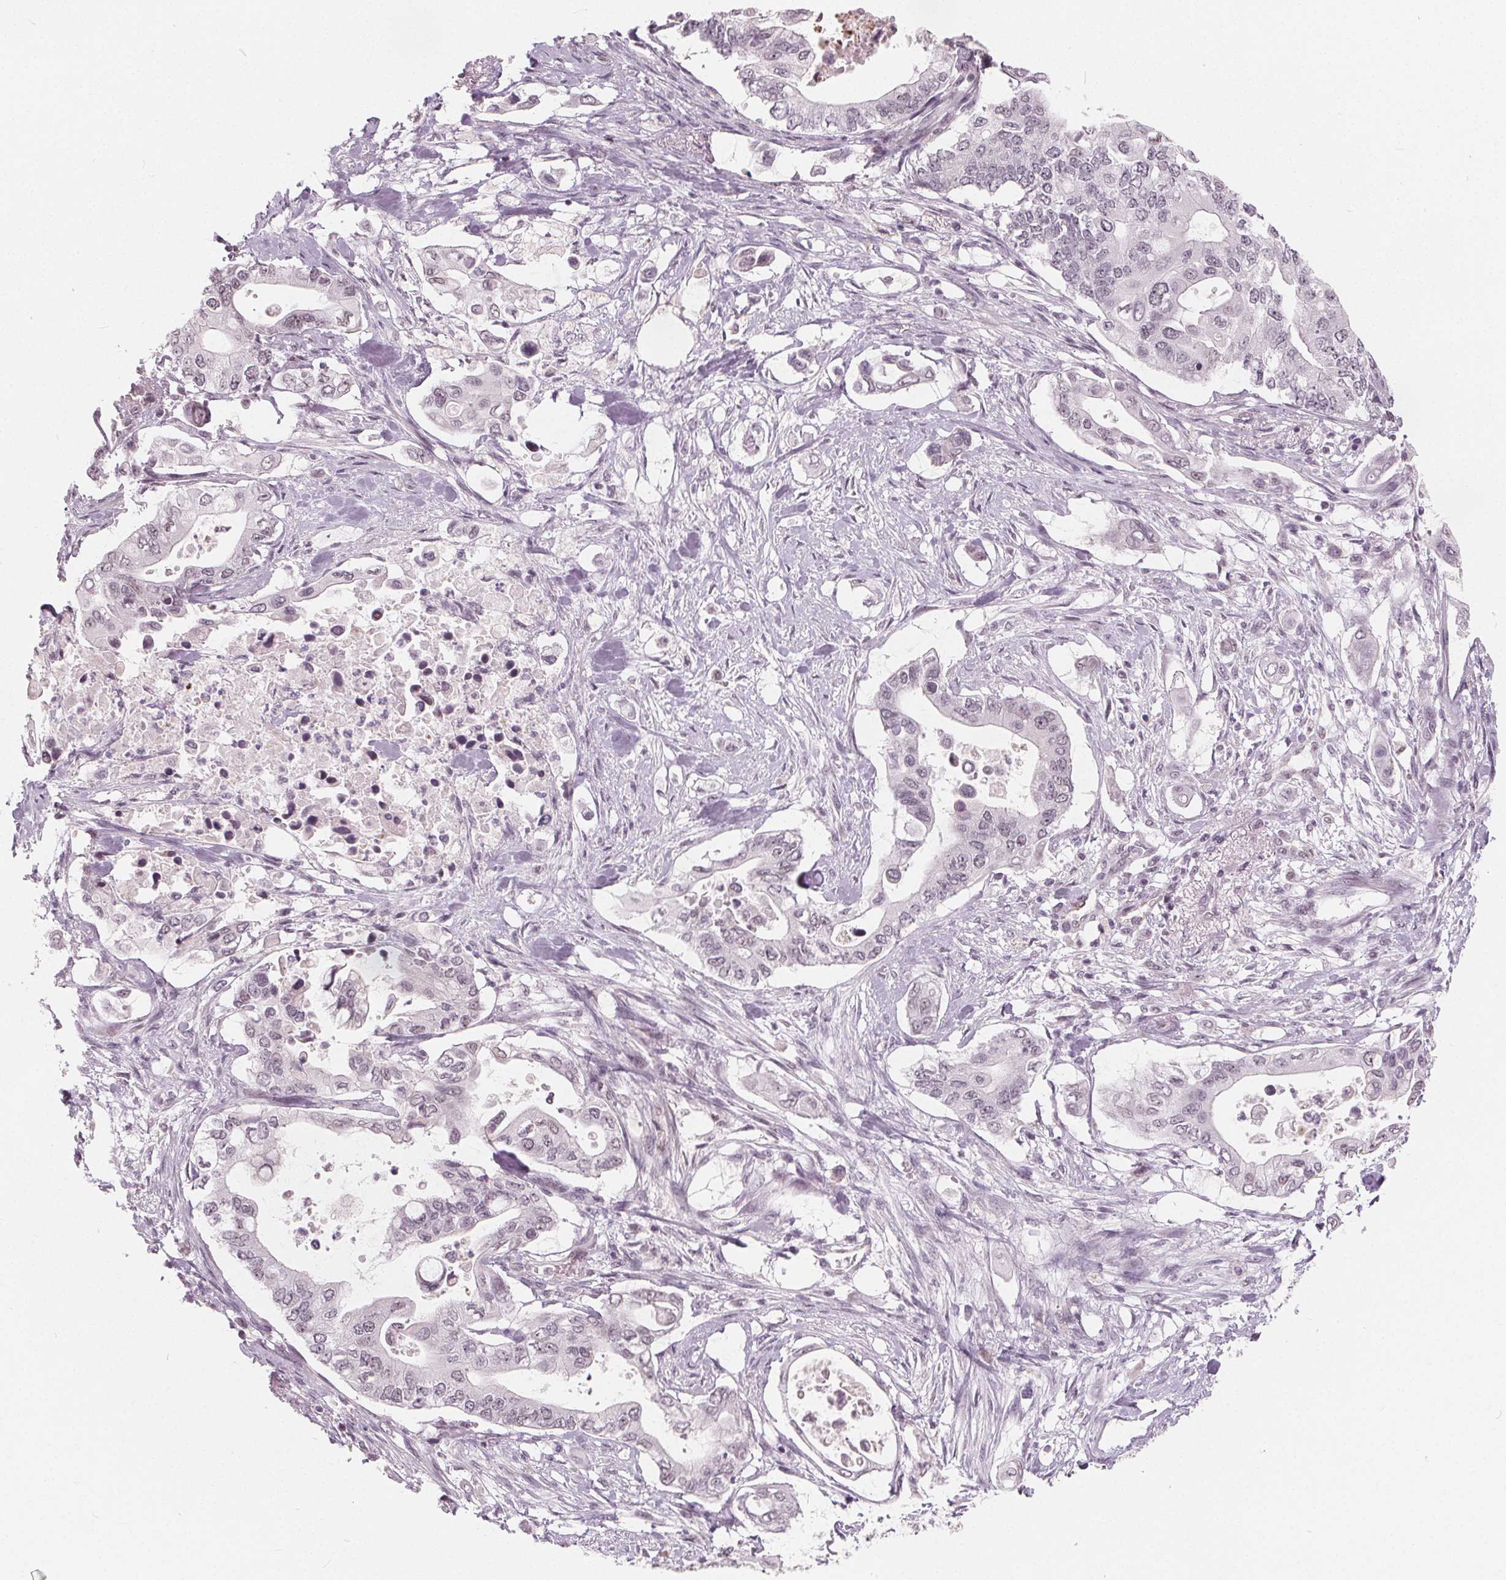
{"staining": {"intensity": "weak", "quantity": "<25%", "location": "nuclear"}, "tissue": "pancreatic cancer", "cell_type": "Tumor cells", "image_type": "cancer", "snomed": [{"axis": "morphology", "description": "Adenocarcinoma, NOS"}, {"axis": "topography", "description": "Pancreas"}], "caption": "IHC histopathology image of neoplastic tissue: human pancreatic cancer stained with DAB (3,3'-diaminobenzidine) shows no significant protein positivity in tumor cells.", "gene": "NUP210L", "patient": {"sex": "female", "age": 63}}